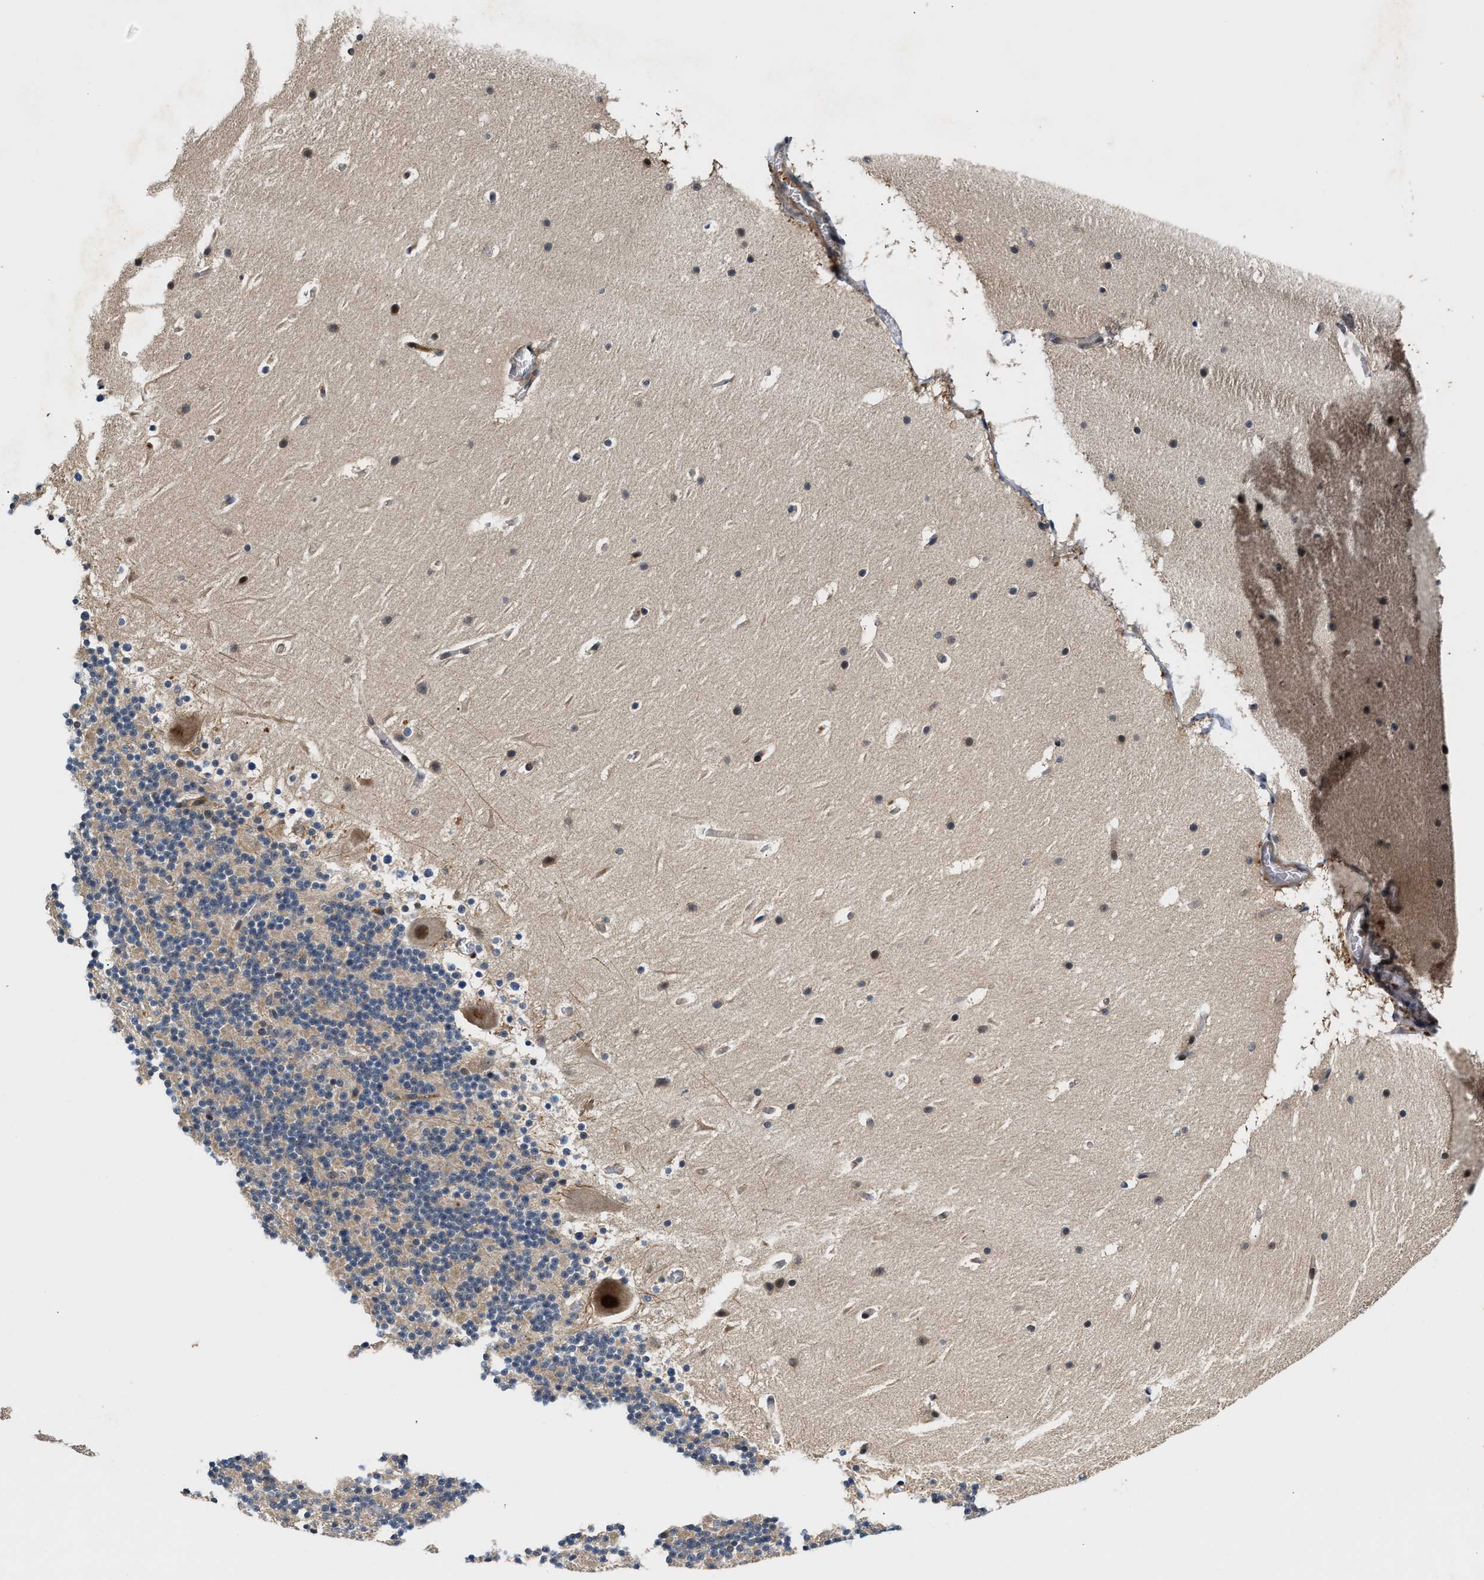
{"staining": {"intensity": "weak", "quantity": "<25%", "location": "nuclear"}, "tissue": "cerebellum", "cell_type": "Cells in granular layer", "image_type": "normal", "snomed": [{"axis": "morphology", "description": "Normal tissue, NOS"}, {"axis": "topography", "description": "Cerebellum"}], "caption": "Photomicrograph shows no significant protein expression in cells in granular layer of benign cerebellum. Brightfield microscopy of immunohistochemistry stained with DAB (3,3'-diaminobenzidine) (brown) and hematoxylin (blue), captured at high magnification.", "gene": "TUT7", "patient": {"sex": "male", "age": 45}}